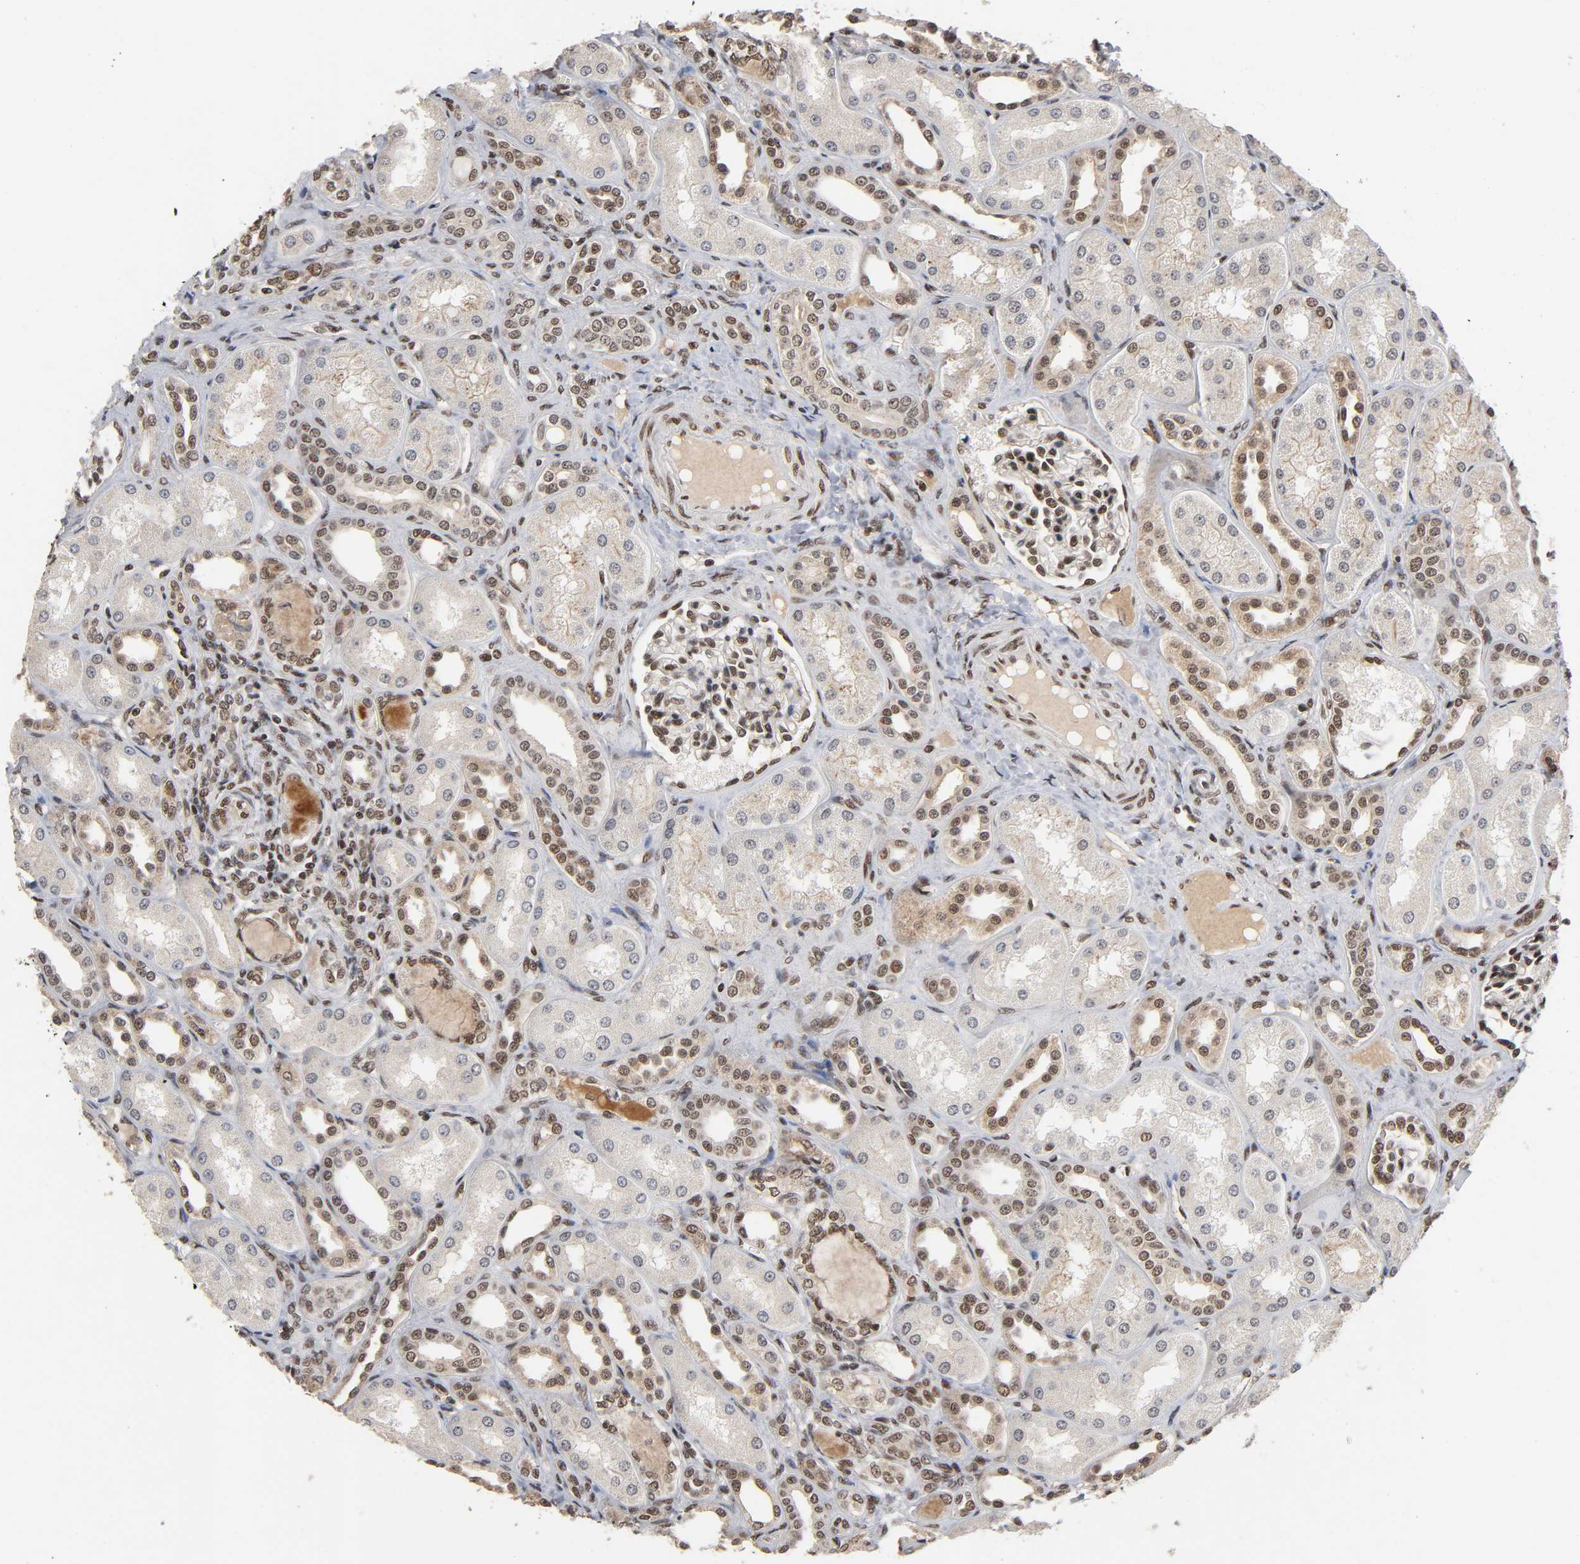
{"staining": {"intensity": "strong", "quantity": "25%-75%", "location": "nuclear"}, "tissue": "kidney", "cell_type": "Cells in glomeruli", "image_type": "normal", "snomed": [{"axis": "morphology", "description": "Normal tissue, NOS"}, {"axis": "topography", "description": "Kidney"}], "caption": "Brown immunohistochemical staining in unremarkable human kidney reveals strong nuclear expression in about 25%-75% of cells in glomeruli. (Stains: DAB (3,3'-diaminobenzidine) in brown, nuclei in blue, Microscopy: brightfield microscopy at high magnification).", "gene": "ZNF384", "patient": {"sex": "male", "age": 7}}